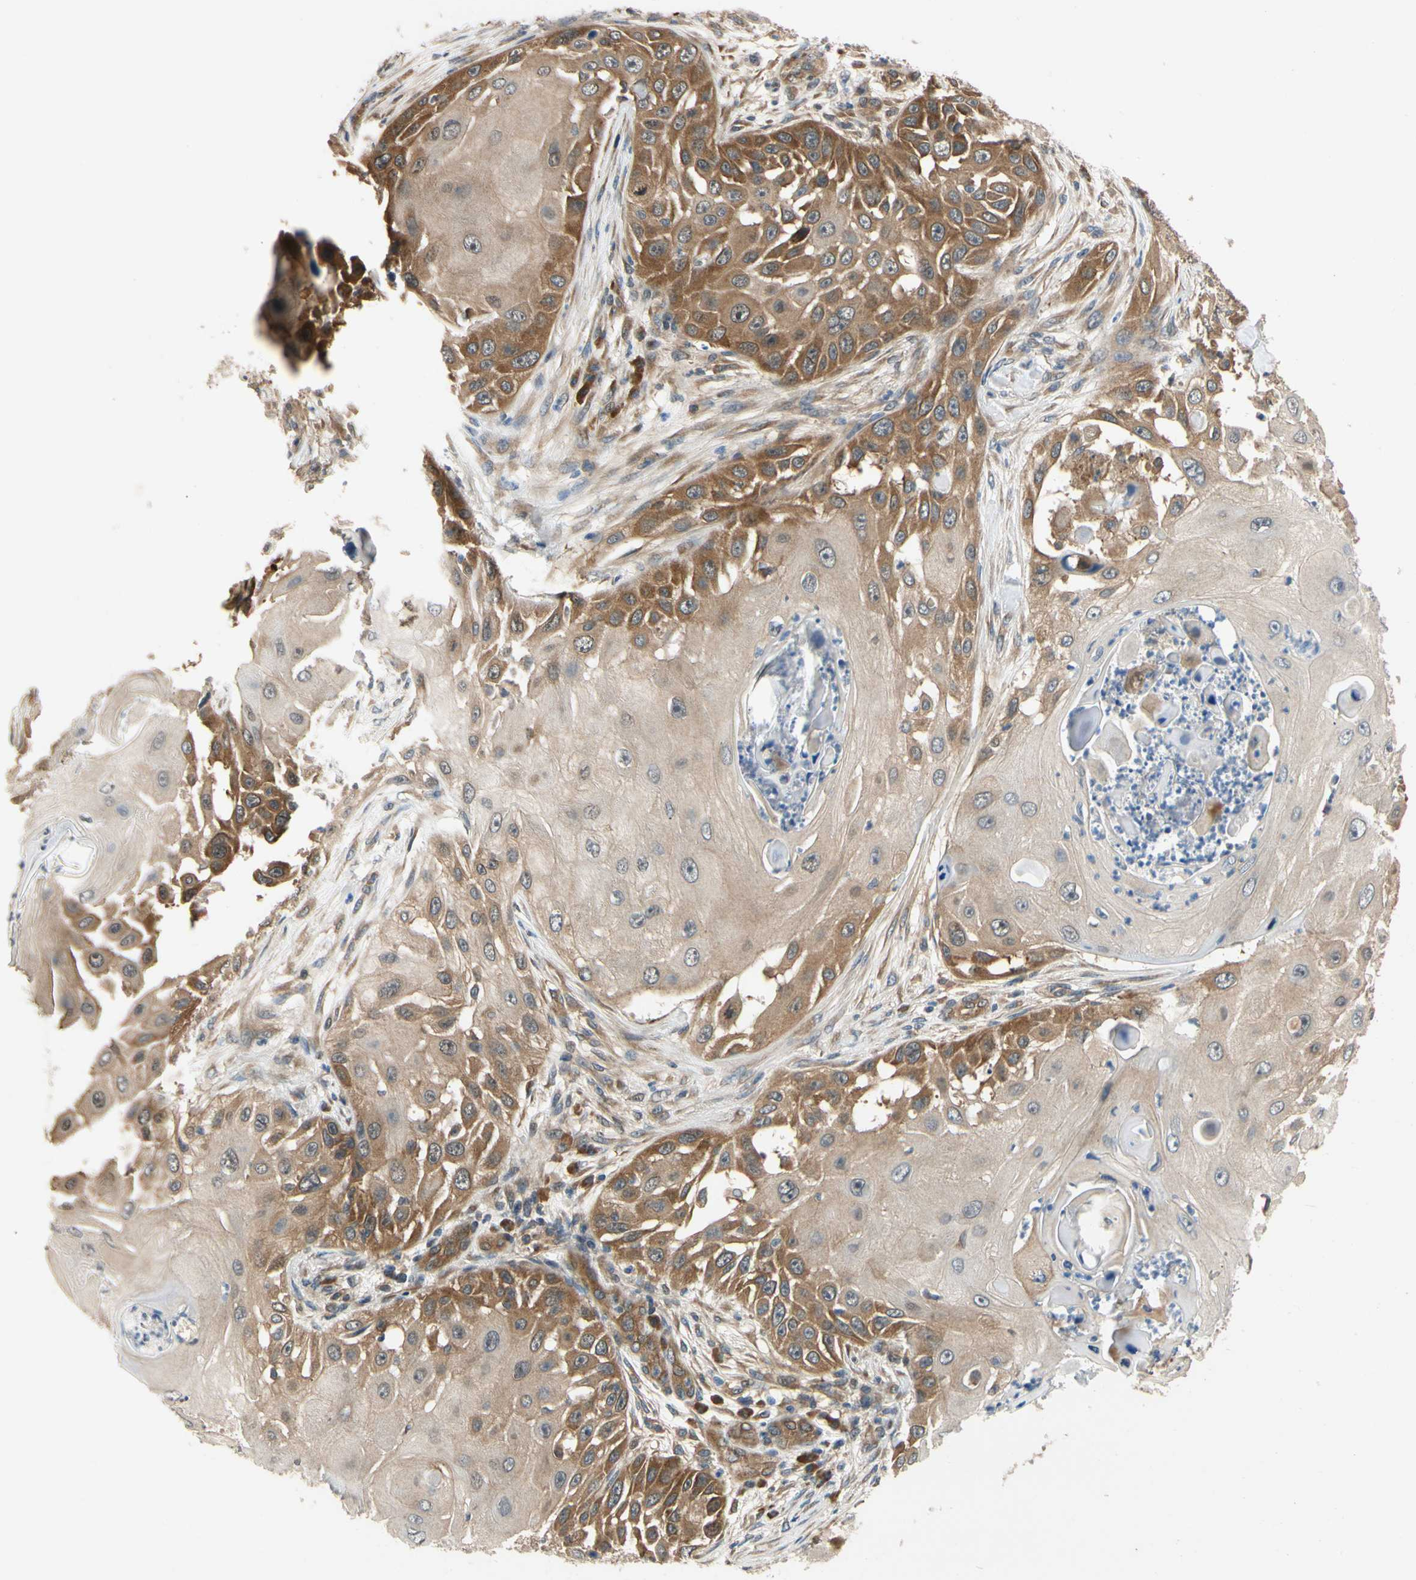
{"staining": {"intensity": "strong", "quantity": "25%-75%", "location": "cytoplasmic/membranous"}, "tissue": "skin cancer", "cell_type": "Tumor cells", "image_type": "cancer", "snomed": [{"axis": "morphology", "description": "Squamous cell carcinoma, NOS"}, {"axis": "topography", "description": "Skin"}], "caption": "About 25%-75% of tumor cells in human skin cancer reveal strong cytoplasmic/membranous protein positivity as visualized by brown immunohistochemical staining.", "gene": "TDRP", "patient": {"sex": "female", "age": 44}}